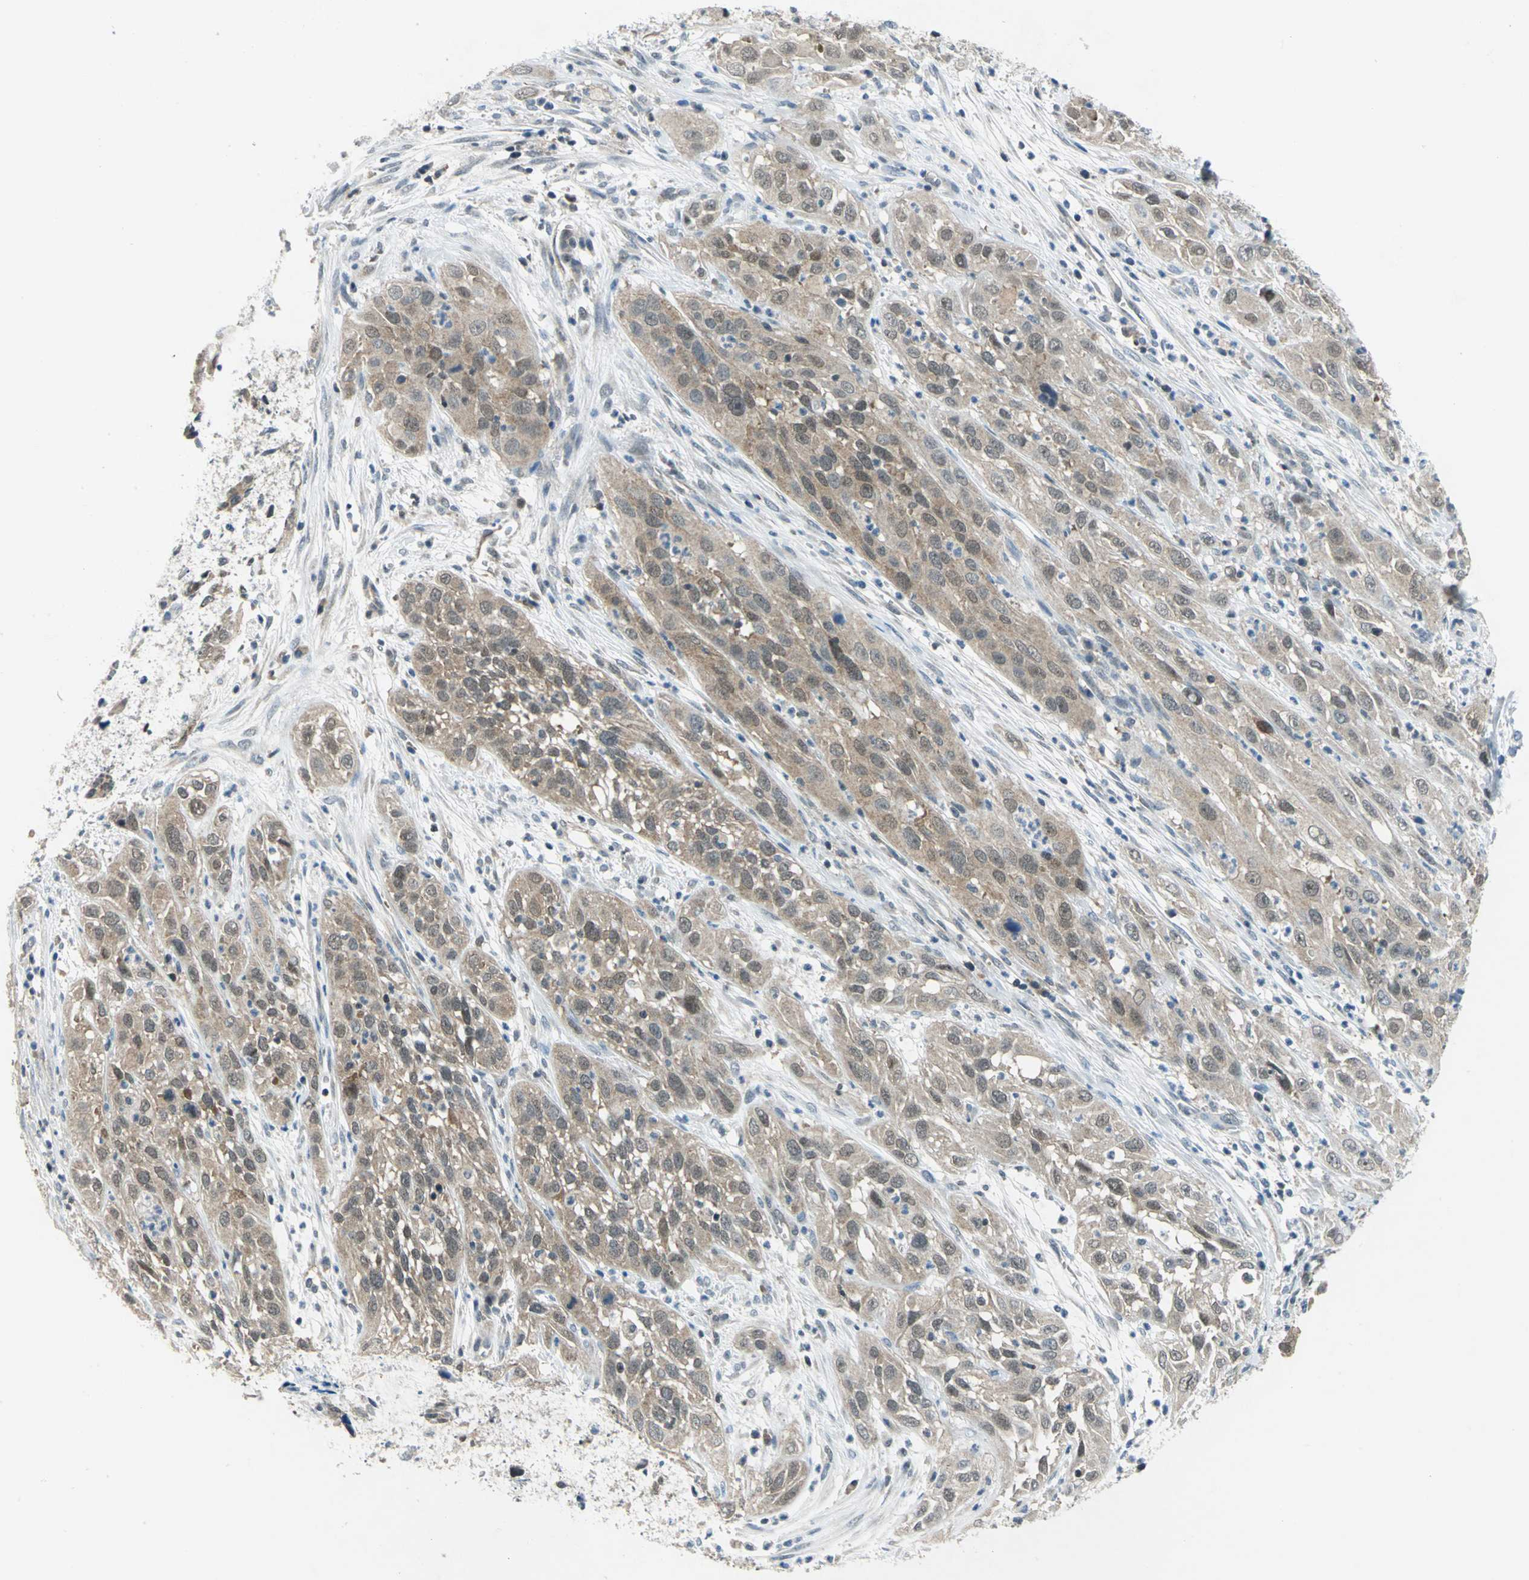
{"staining": {"intensity": "weak", "quantity": ">75%", "location": "cytoplasmic/membranous,nuclear"}, "tissue": "cervical cancer", "cell_type": "Tumor cells", "image_type": "cancer", "snomed": [{"axis": "morphology", "description": "Squamous cell carcinoma, NOS"}, {"axis": "topography", "description": "Cervix"}], "caption": "This is a histology image of immunohistochemistry (IHC) staining of cervical cancer (squamous cell carcinoma), which shows weak expression in the cytoplasmic/membranous and nuclear of tumor cells.", "gene": "PIN1", "patient": {"sex": "female", "age": 32}}